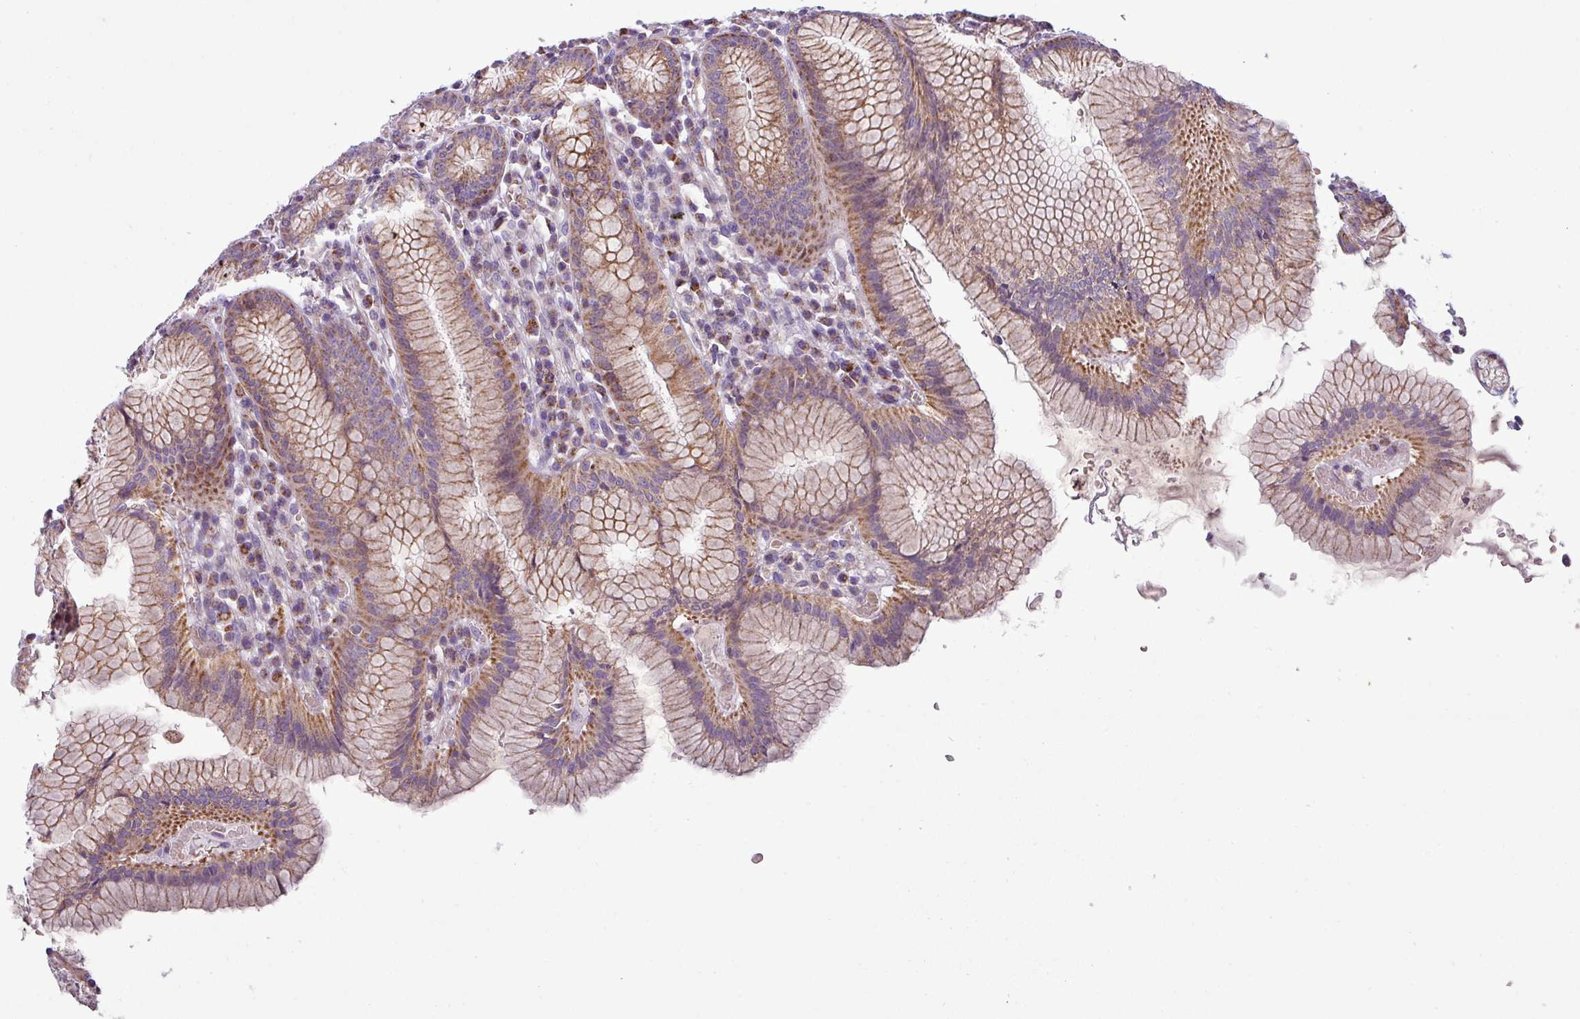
{"staining": {"intensity": "moderate", "quantity": ">75%", "location": "cytoplasmic/membranous"}, "tissue": "stomach", "cell_type": "Glandular cells", "image_type": "normal", "snomed": [{"axis": "morphology", "description": "Normal tissue, NOS"}, {"axis": "topography", "description": "Stomach"}], "caption": "IHC of benign stomach displays medium levels of moderate cytoplasmic/membranous expression in approximately >75% of glandular cells. (DAB (3,3'-diaminobenzidine) = brown stain, brightfield microscopy at high magnification).", "gene": "PNMA6A", "patient": {"sex": "male", "age": 55}}